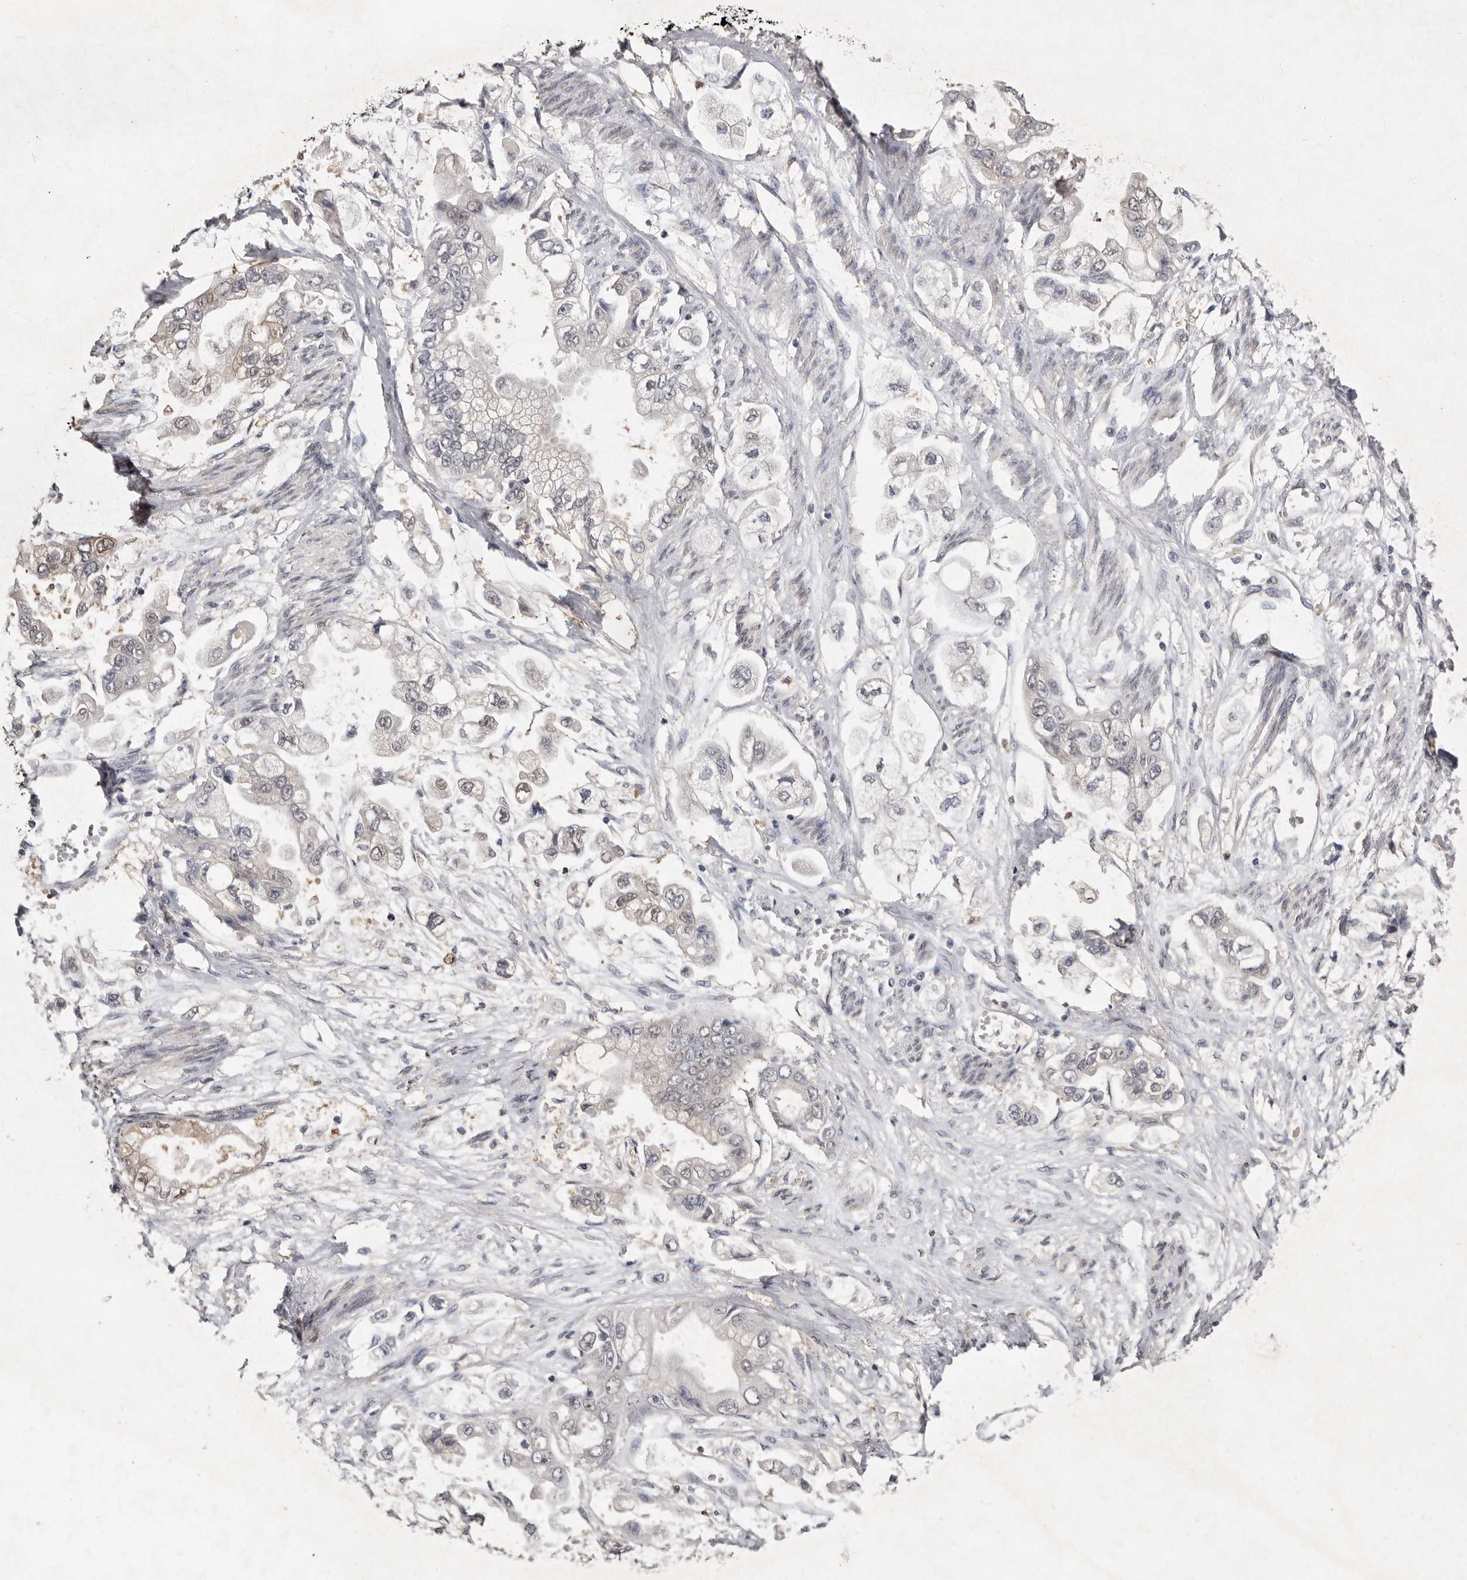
{"staining": {"intensity": "negative", "quantity": "none", "location": "none"}, "tissue": "stomach cancer", "cell_type": "Tumor cells", "image_type": "cancer", "snomed": [{"axis": "morphology", "description": "Adenocarcinoma, NOS"}, {"axis": "topography", "description": "Stomach"}], "caption": "IHC of human stomach cancer (adenocarcinoma) exhibits no expression in tumor cells. The staining is performed using DAB brown chromogen with nuclei counter-stained in using hematoxylin.", "gene": "SULT1E1", "patient": {"sex": "male", "age": 62}}